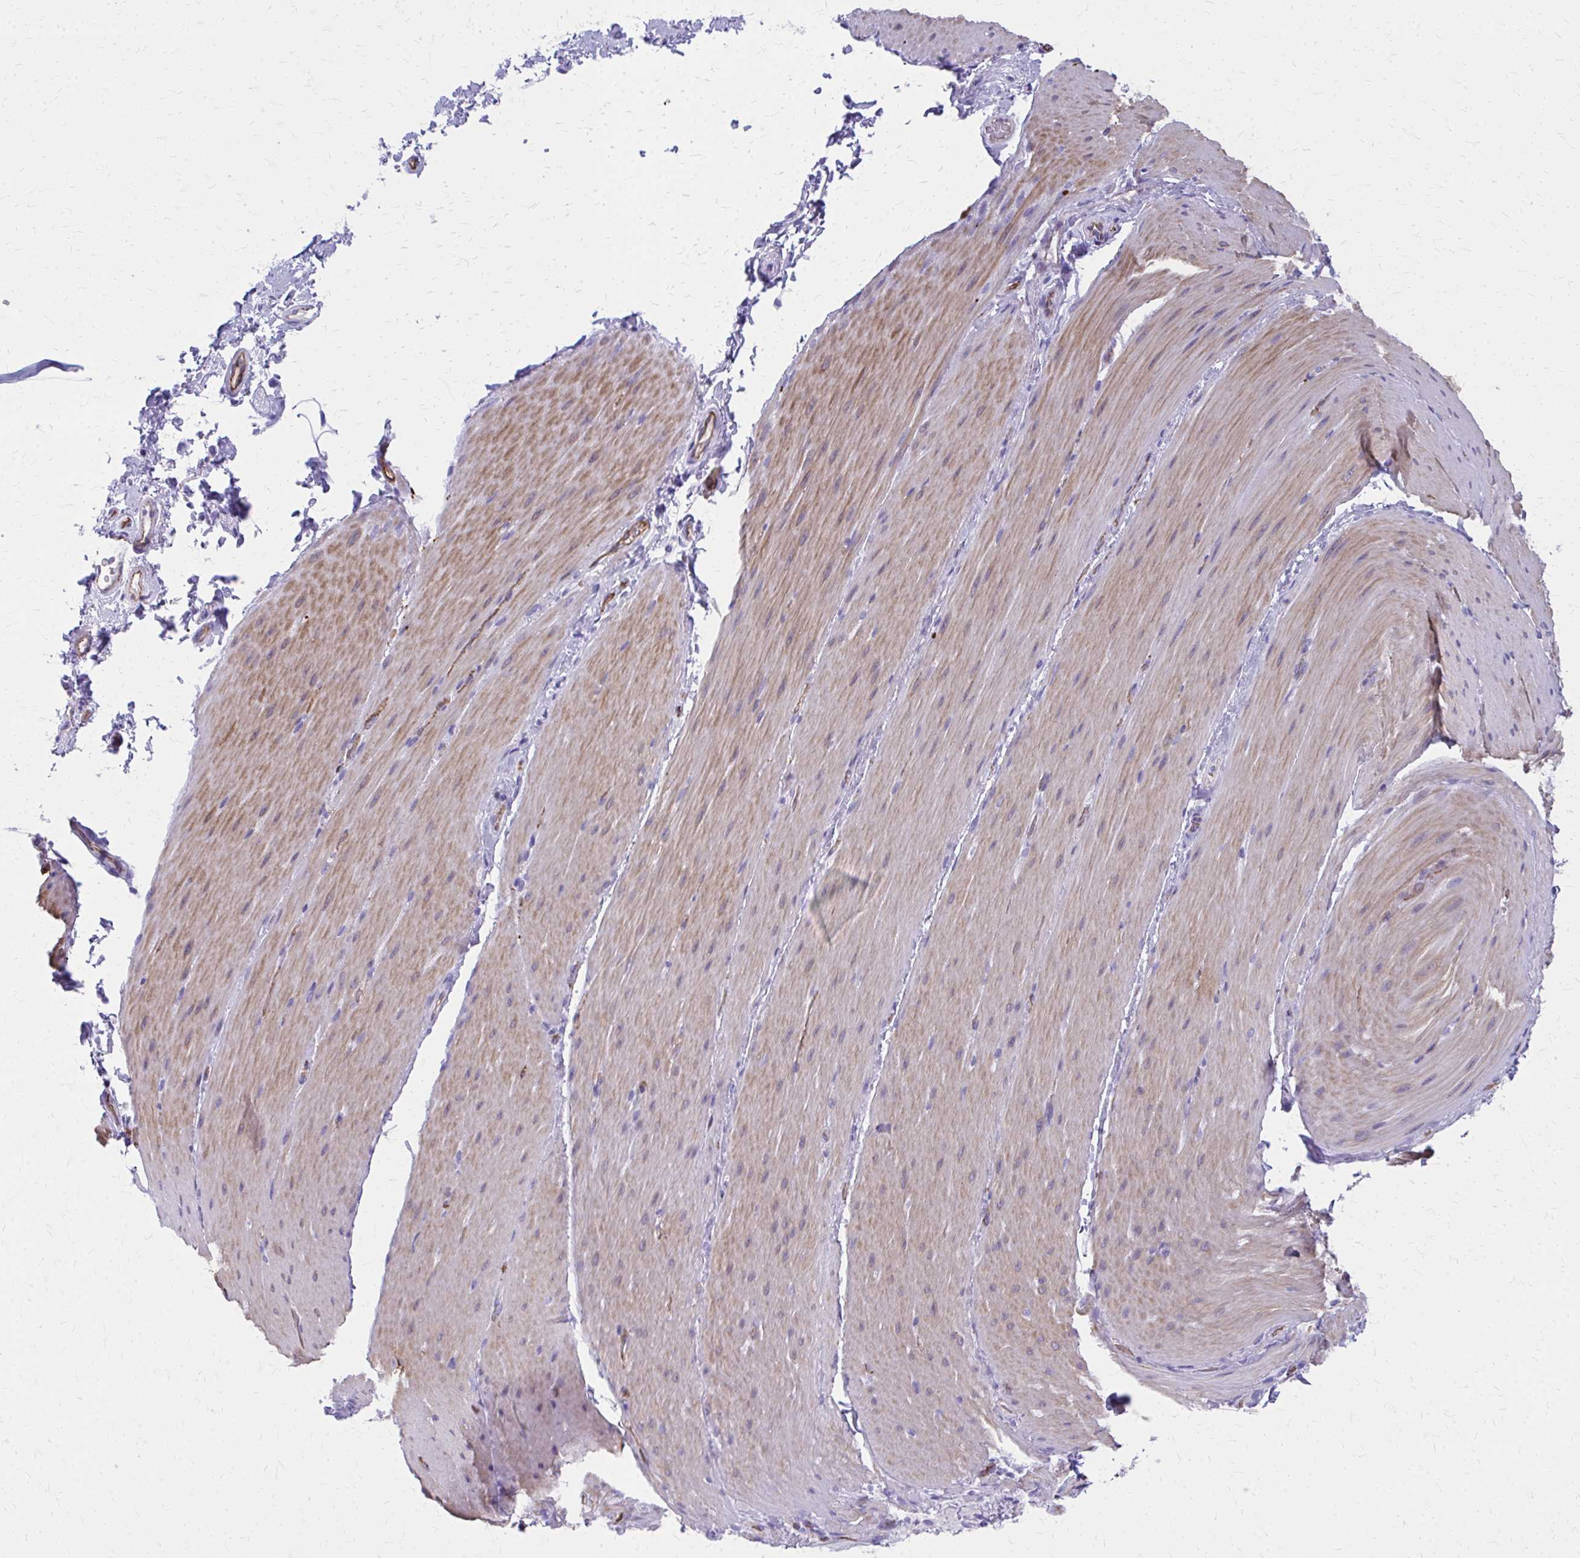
{"staining": {"intensity": "weak", "quantity": "<25%", "location": "cytoplasmic/membranous"}, "tissue": "smooth muscle", "cell_type": "Smooth muscle cells", "image_type": "normal", "snomed": [{"axis": "morphology", "description": "Normal tissue, NOS"}, {"axis": "topography", "description": "Smooth muscle"}, {"axis": "topography", "description": "Colon"}], "caption": "Smooth muscle cells show no significant expression in unremarkable smooth muscle. Brightfield microscopy of immunohistochemistry (IHC) stained with DAB (brown) and hematoxylin (blue), captured at high magnification.", "gene": "TPSG1", "patient": {"sex": "male", "age": 73}}